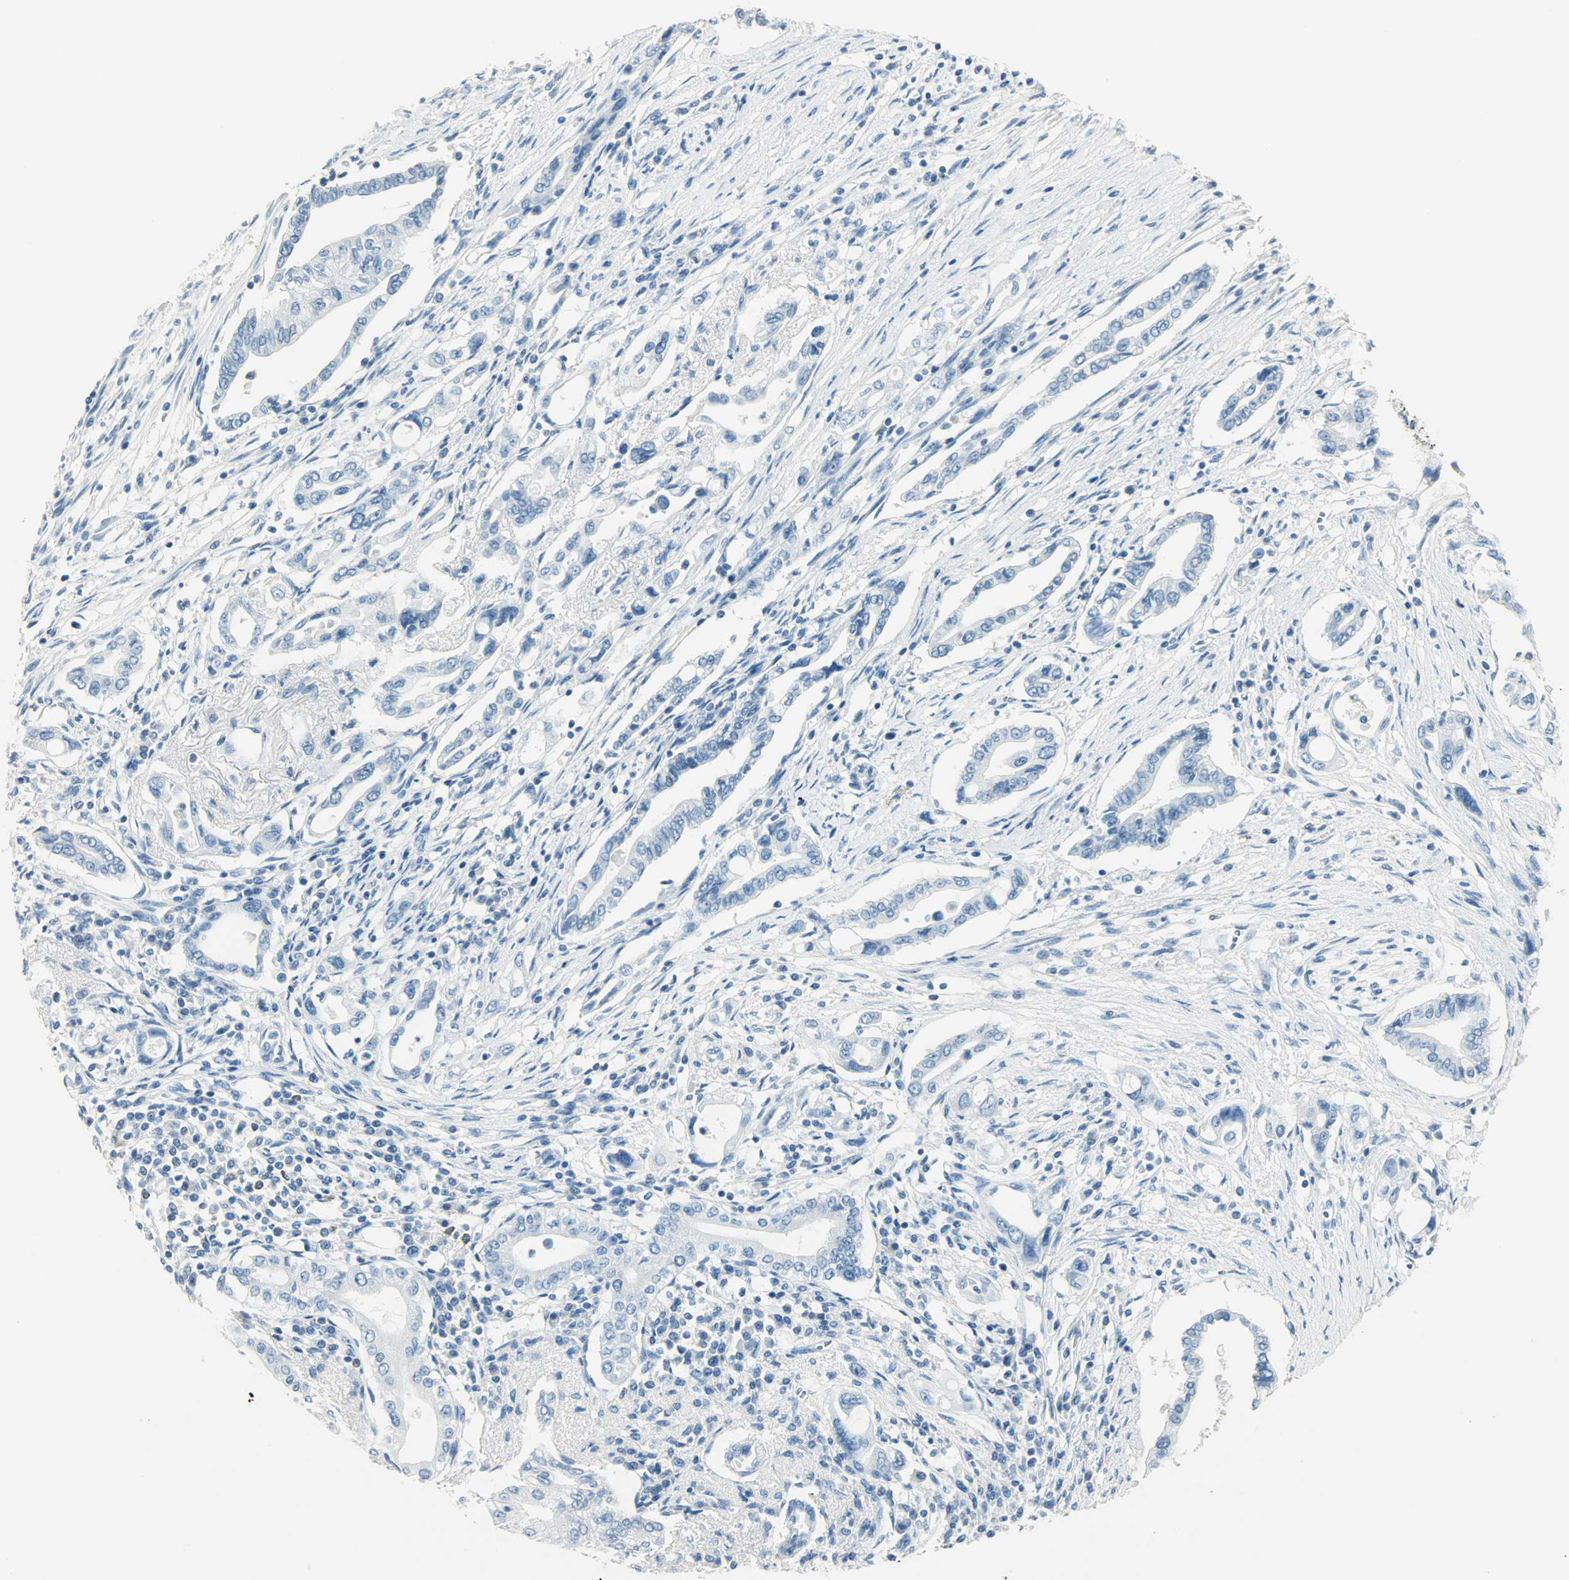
{"staining": {"intensity": "negative", "quantity": "none", "location": "none"}, "tissue": "pancreatic cancer", "cell_type": "Tumor cells", "image_type": "cancer", "snomed": [{"axis": "morphology", "description": "Adenocarcinoma, NOS"}, {"axis": "topography", "description": "Pancreas"}], "caption": "This micrograph is of pancreatic cancer stained with immunohistochemistry (IHC) to label a protein in brown with the nuclei are counter-stained blue. There is no positivity in tumor cells.", "gene": "PTPN6", "patient": {"sex": "female", "age": 57}}